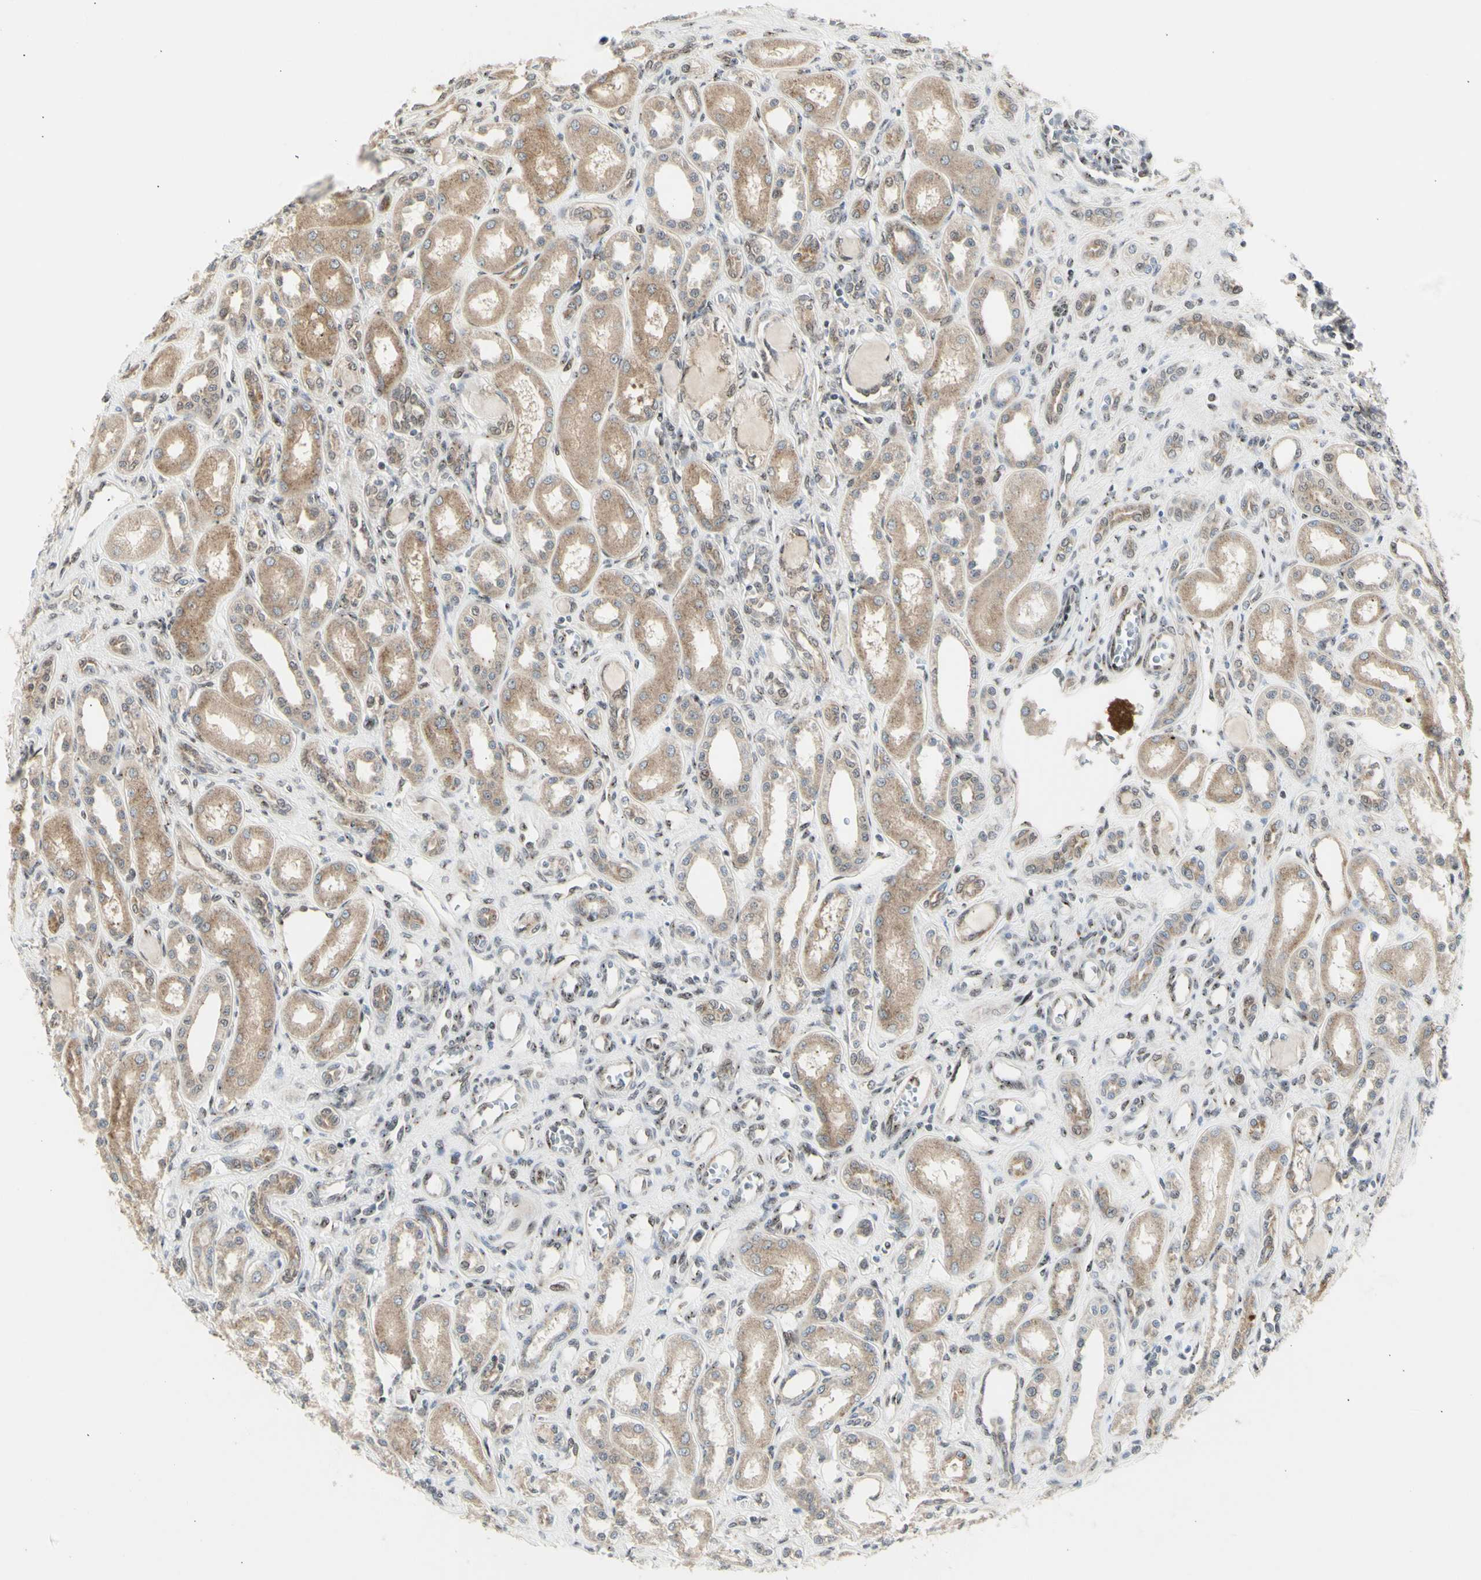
{"staining": {"intensity": "weak", "quantity": "25%-75%", "location": "nuclear"}, "tissue": "kidney", "cell_type": "Cells in glomeruli", "image_type": "normal", "snomed": [{"axis": "morphology", "description": "Normal tissue, NOS"}, {"axis": "topography", "description": "Kidney"}], "caption": "Benign kidney shows weak nuclear staining in approximately 25%-75% of cells in glomeruli (IHC, brightfield microscopy, high magnification)..", "gene": "DHRS7B", "patient": {"sex": "male", "age": 7}}